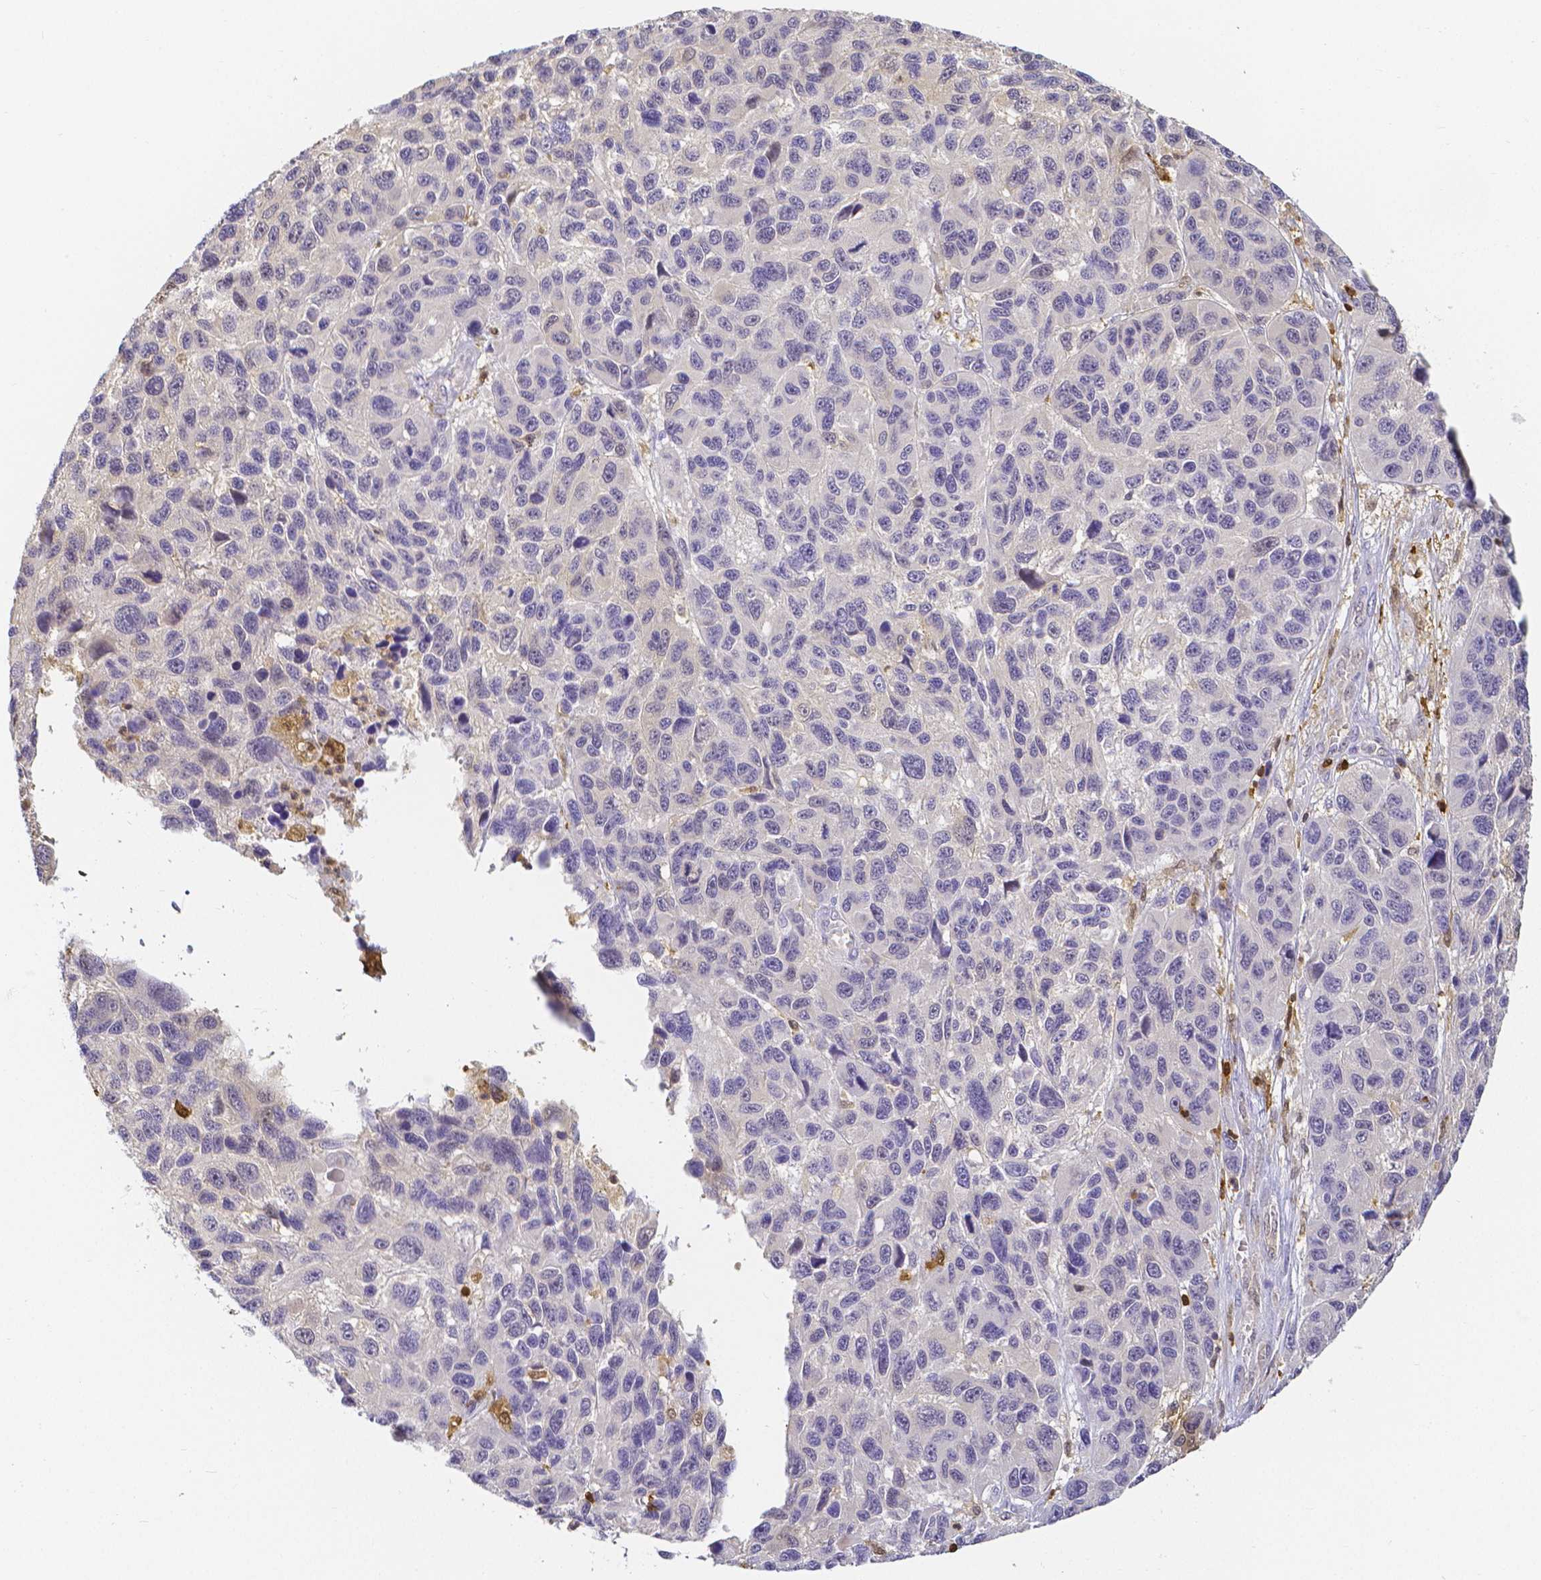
{"staining": {"intensity": "negative", "quantity": "none", "location": "none"}, "tissue": "melanoma", "cell_type": "Tumor cells", "image_type": "cancer", "snomed": [{"axis": "morphology", "description": "Malignant melanoma, NOS"}, {"axis": "topography", "description": "Skin"}], "caption": "Melanoma was stained to show a protein in brown. There is no significant expression in tumor cells. (DAB IHC, high magnification).", "gene": "COTL1", "patient": {"sex": "male", "age": 53}}